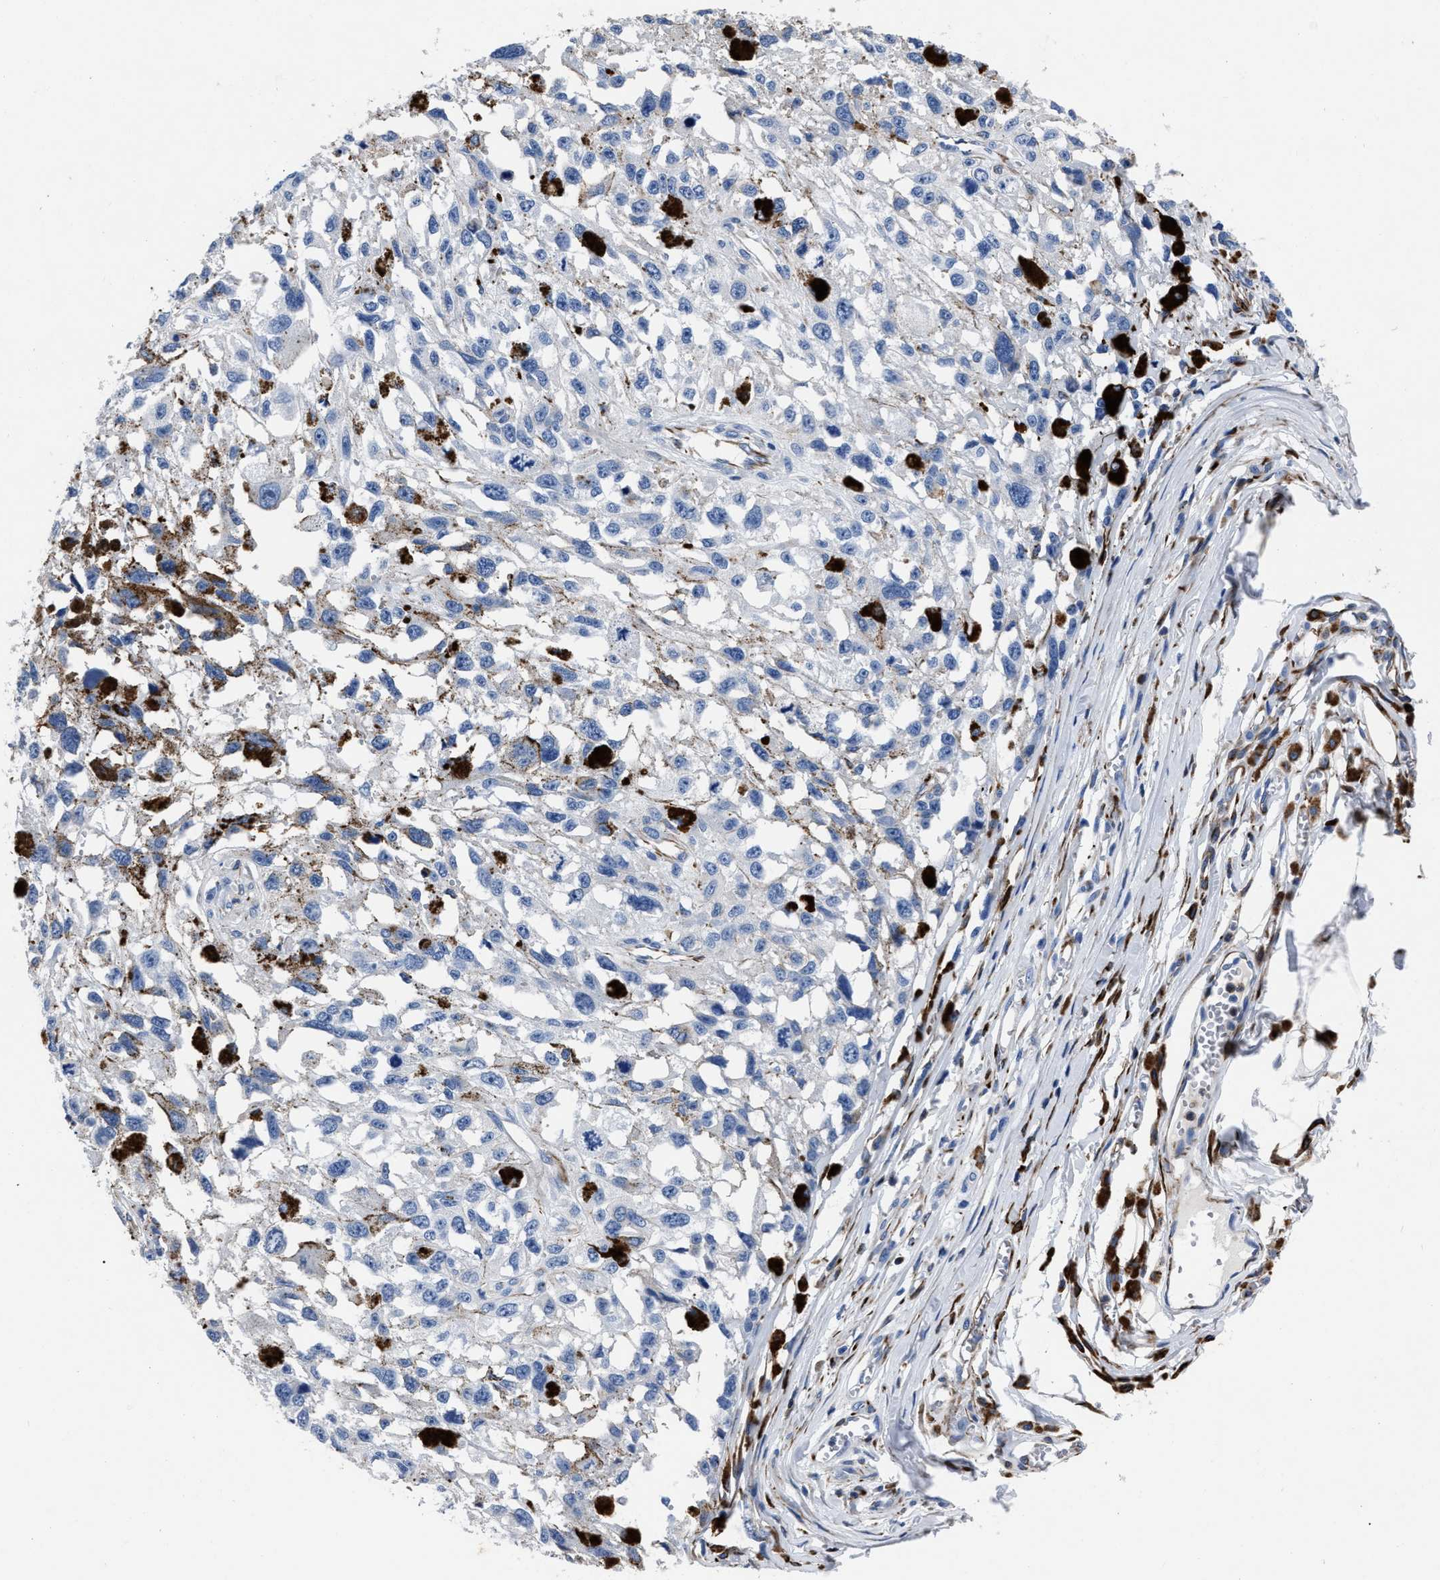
{"staining": {"intensity": "negative", "quantity": "none", "location": "none"}, "tissue": "melanoma", "cell_type": "Tumor cells", "image_type": "cancer", "snomed": [{"axis": "morphology", "description": "Malignant melanoma, Metastatic site"}, {"axis": "topography", "description": "Lymph node"}], "caption": "Immunohistochemistry (IHC) histopathology image of malignant melanoma (metastatic site) stained for a protein (brown), which shows no expression in tumor cells.", "gene": "OR10G3", "patient": {"sex": "male", "age": 59}}